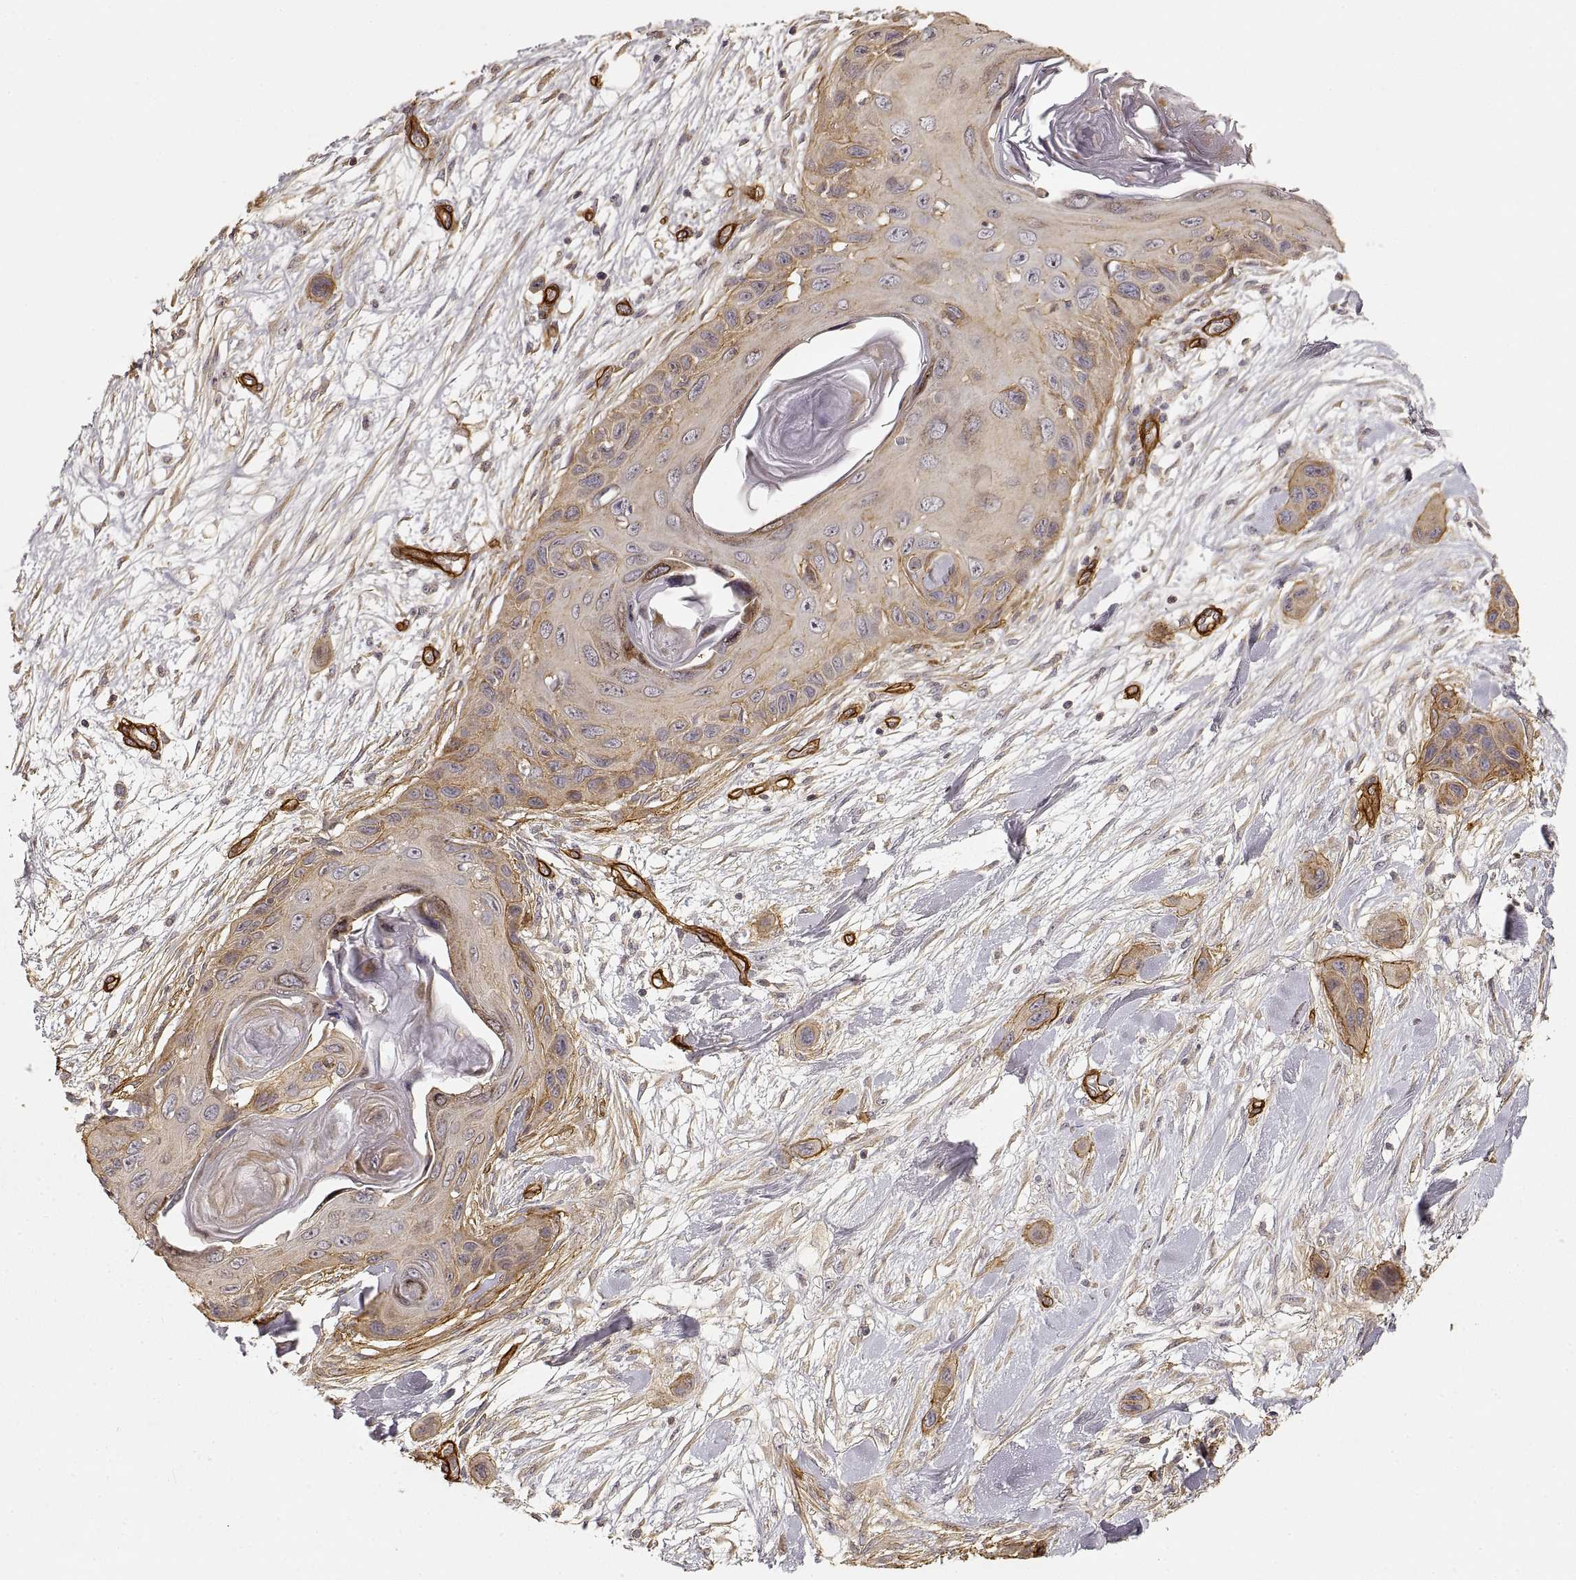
{"staining": {"intensity": "moderate", "quantity": "25%-75%", "location": "cytoplasmic/membranous"}, "tissue": "skin cancer", "cell_type": "Tumor cells", "image_type": "cancer", "snomed": [{"axis": "morphology", "description": "Squamous cell carcinoma, NOS"}, {"axis": "topography", "description": "Skin"}], "caption": "Protein staining reveals moderate cytoplasmic/membranous expression in about 25%-75% of tumor cells in skin squamous cell carcinoma.", "gene": "LAMA4", "patient": {"sex": "male", "age": 79}}